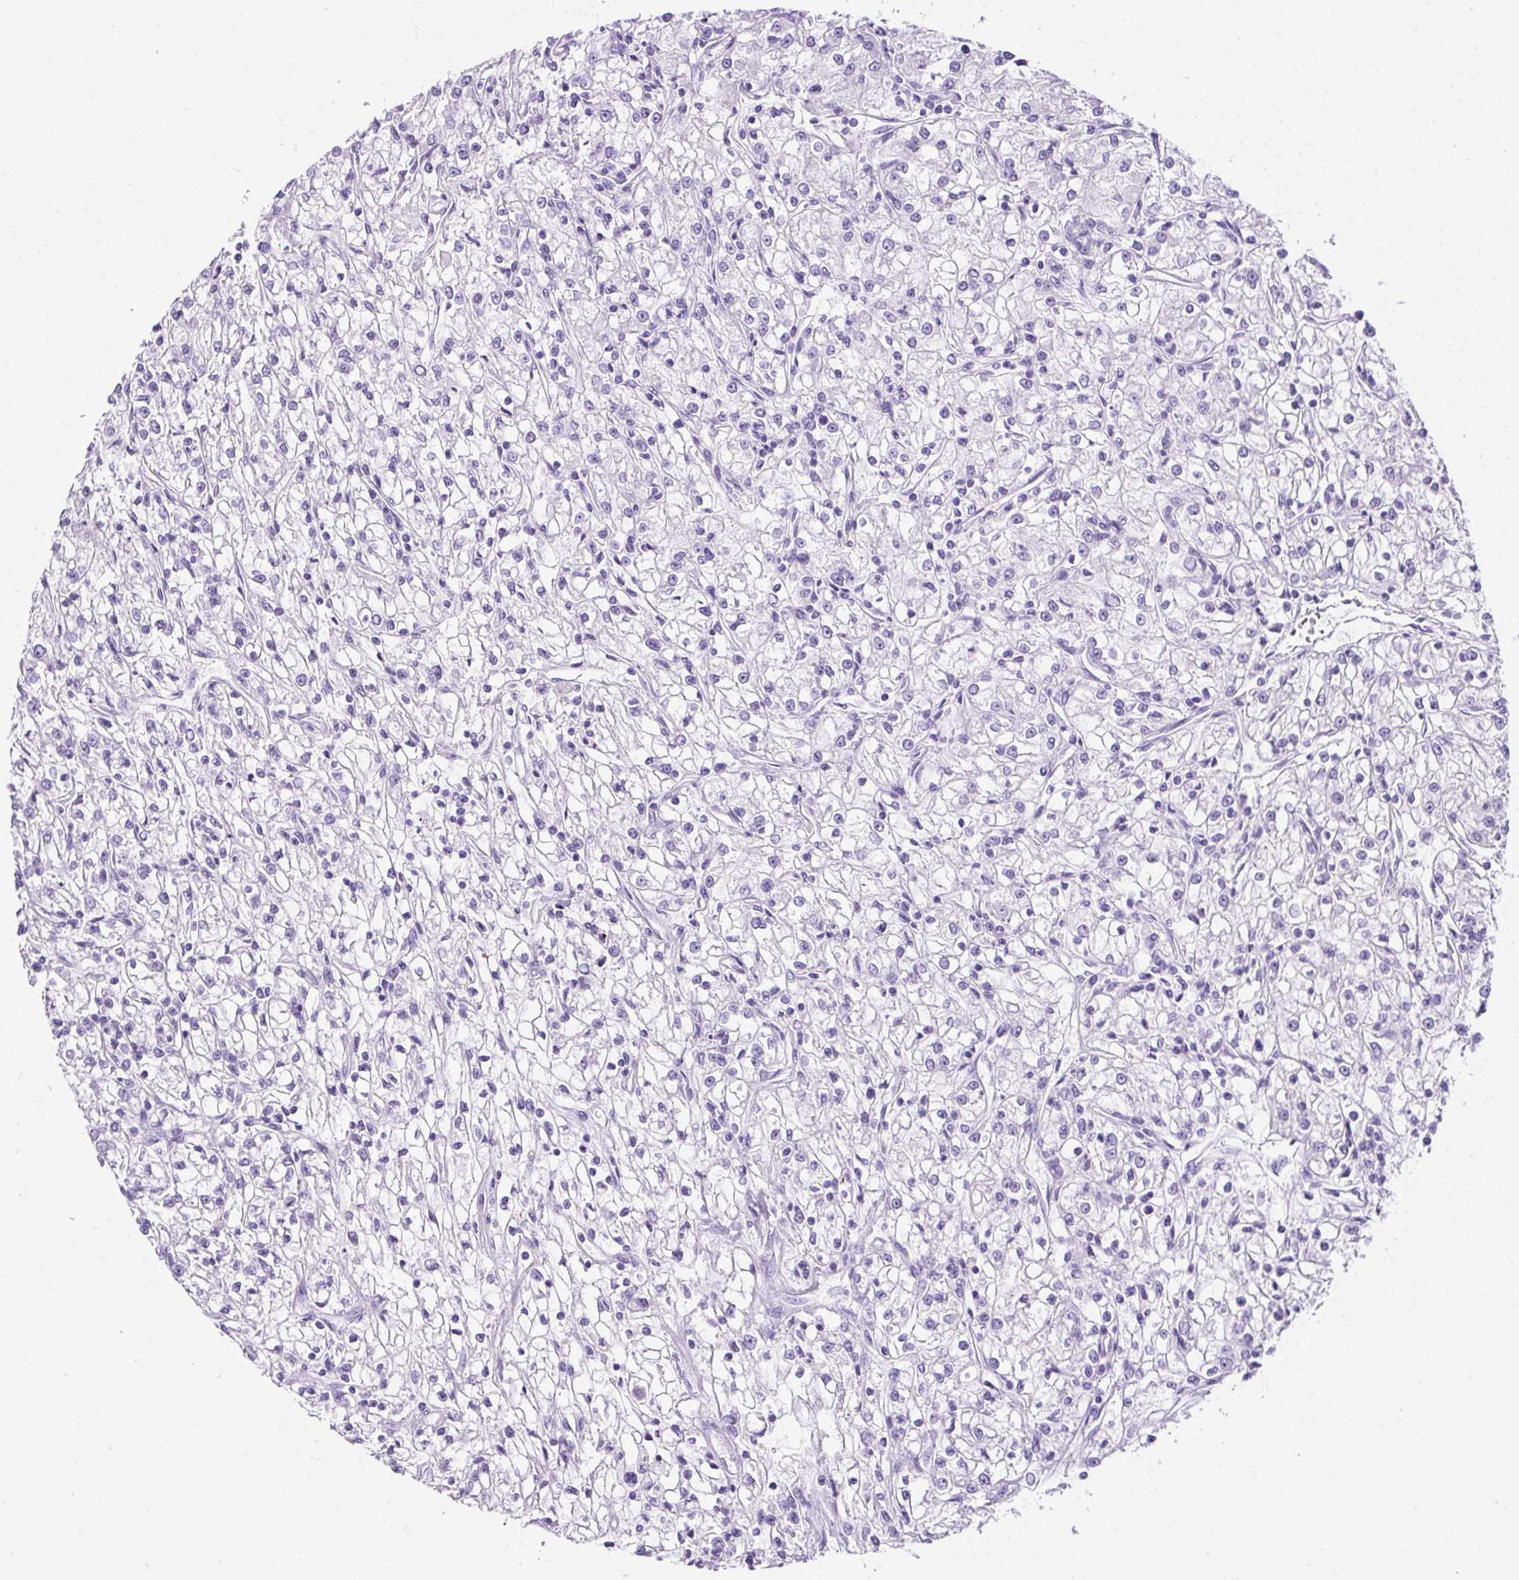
{"staining": {"intensity": "negative", "quantity": "none", "location": "none"}, "tissue": "renal cancer", "cell_type": "Tumor cells", "image_type": "cancer", "snomed": [{"axis": "morphology", "description": "Adenocarcinoma, NOS"}, {"axis": "topography", "description": "Kidney"}], "caption": "Human renal cancer (adenocarcinoma) stained for a protein using IHC displays no positivity in tumor cells.", "gene": "TMEM200B", "patient": {"sex": "female", "age": 59}}